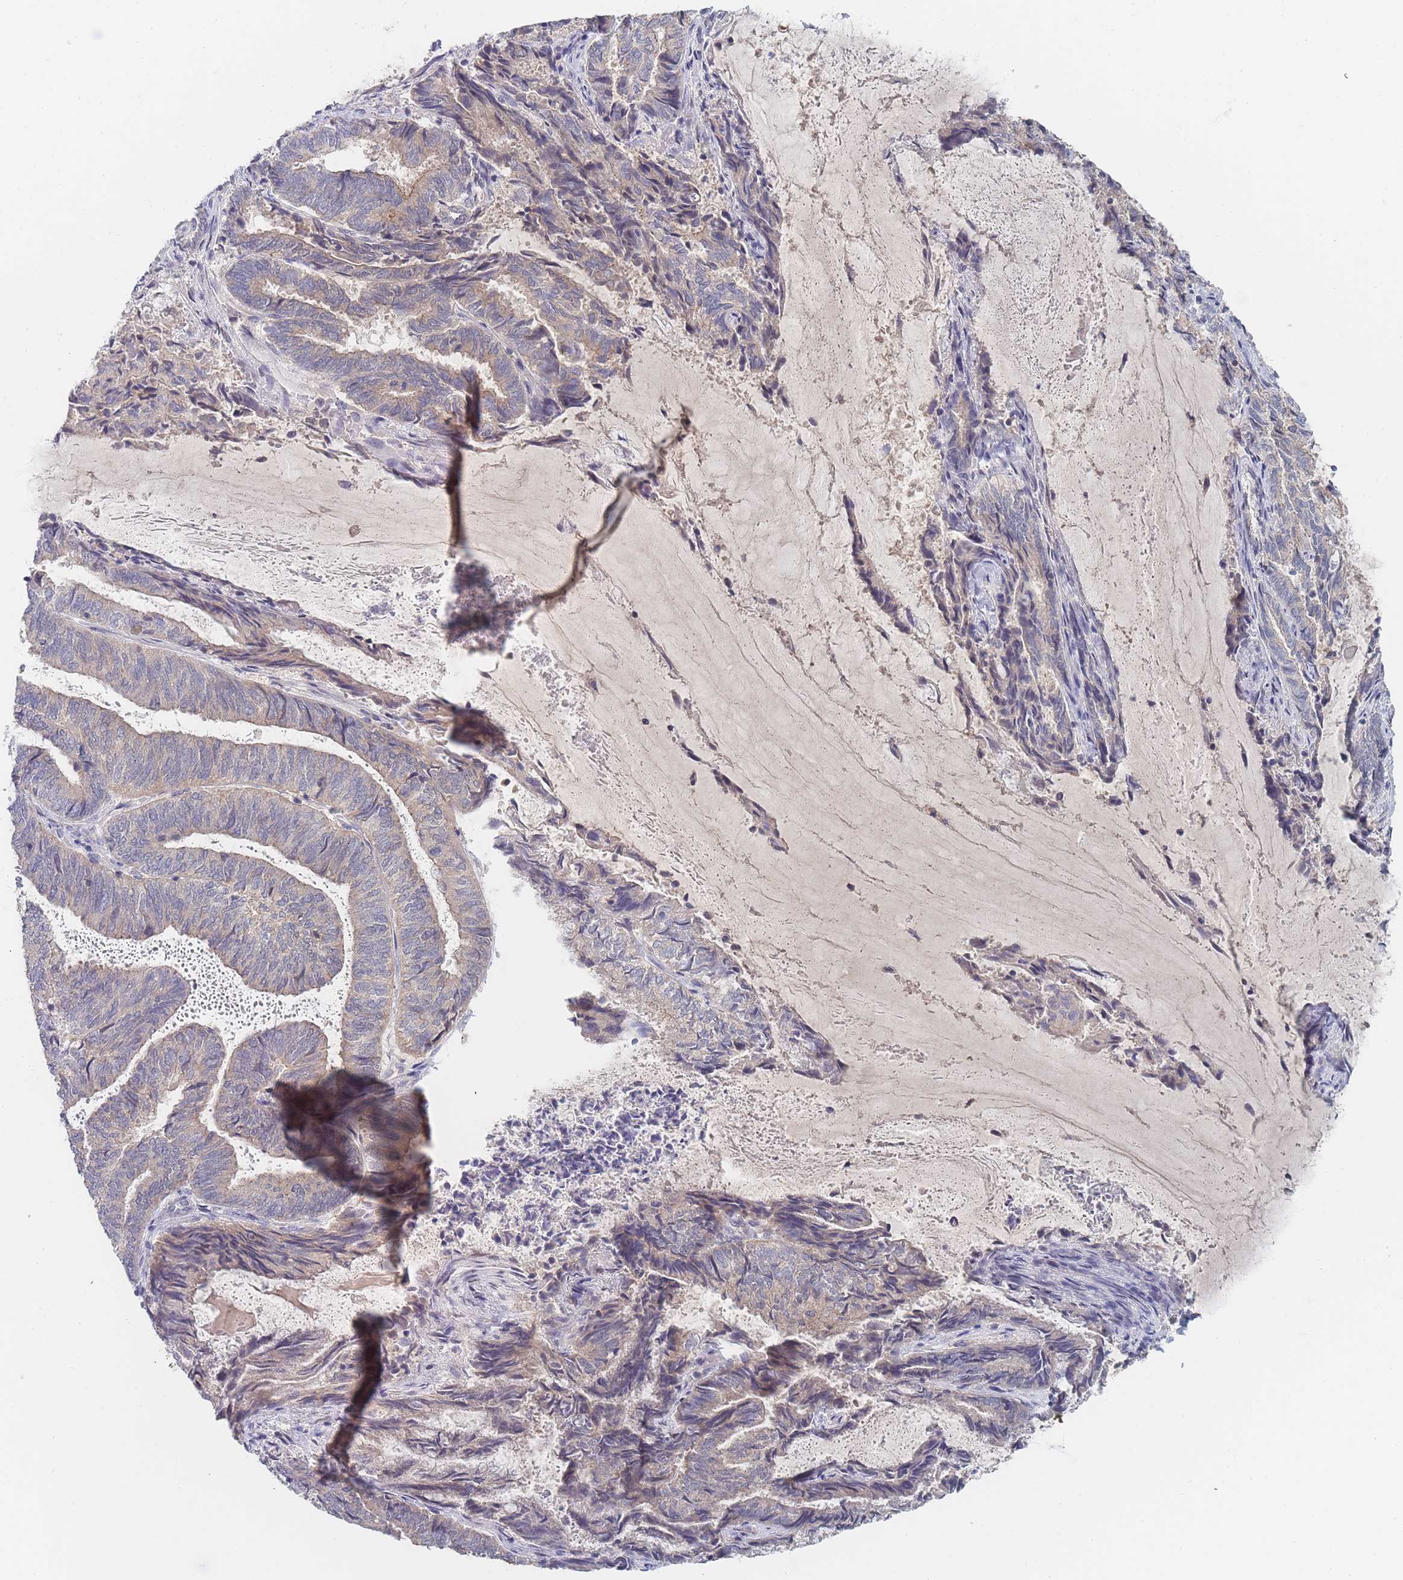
{"staining": {"intensity": "weak", "quantity": "25%-75%", "location": "cytoplasmic/membranous"}, "tissue": "endometrial cancer", "cell_type": "Tumor cells", "image_type": "cancer", "snomed": [{"axis": "morphology", "description": "Adenocarcinoma, NOS"}, {"axis": "topography", "description": "Endometrium"}], "caption": "A high-resolution micrograph shows immunohistochemistry (IHC) staining of adenocarcinoma (endometrial), which demonstrates weak cytoplasmic/membranous staining in approximately 25%-75% of tumor cells.", "gene": "PPP6C", "patient": {"sex": "female", "age": 80}}